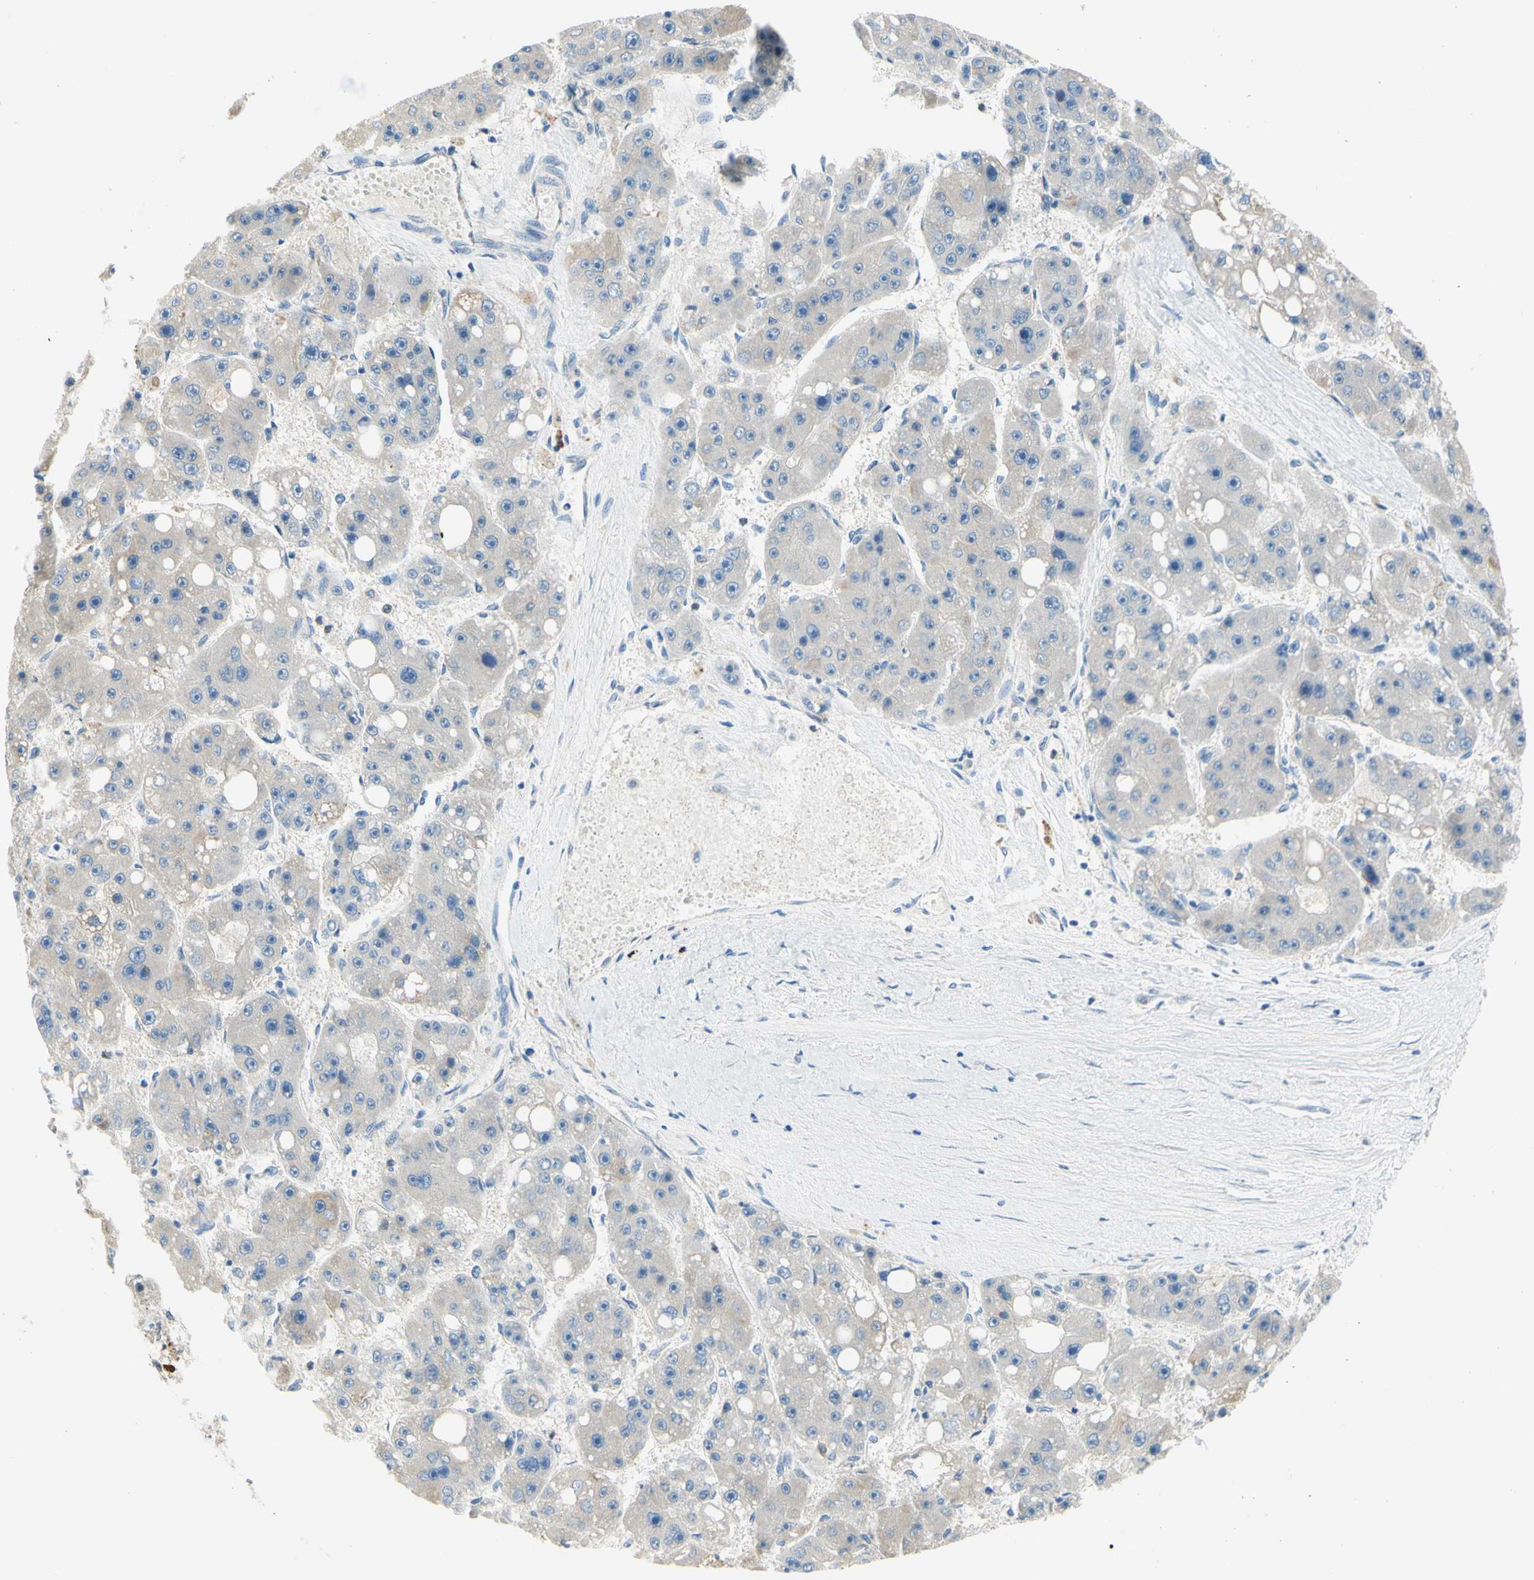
{"staining": {"intensity": "weak", "quantity": ">75%", "location": "cytoplasmic/membranous"}, "tissue": "liver cancer", "cell_type": "Tumor cells", "image_type": "cancer", "snomed": [{"axis": "morphology", "description": "Carcinoma, Hepatocellular, NOS"}, {"axis": "topography", "description": "Liver"}], "caption": "The histopathology image reveals a brown stain indicating the presence of a protein in the cytoplasmic/membranous of tumor cells in liver hepatocellular carcinoma.", "gene": "F3", "patient": {"sex": "female", "age": 61}}